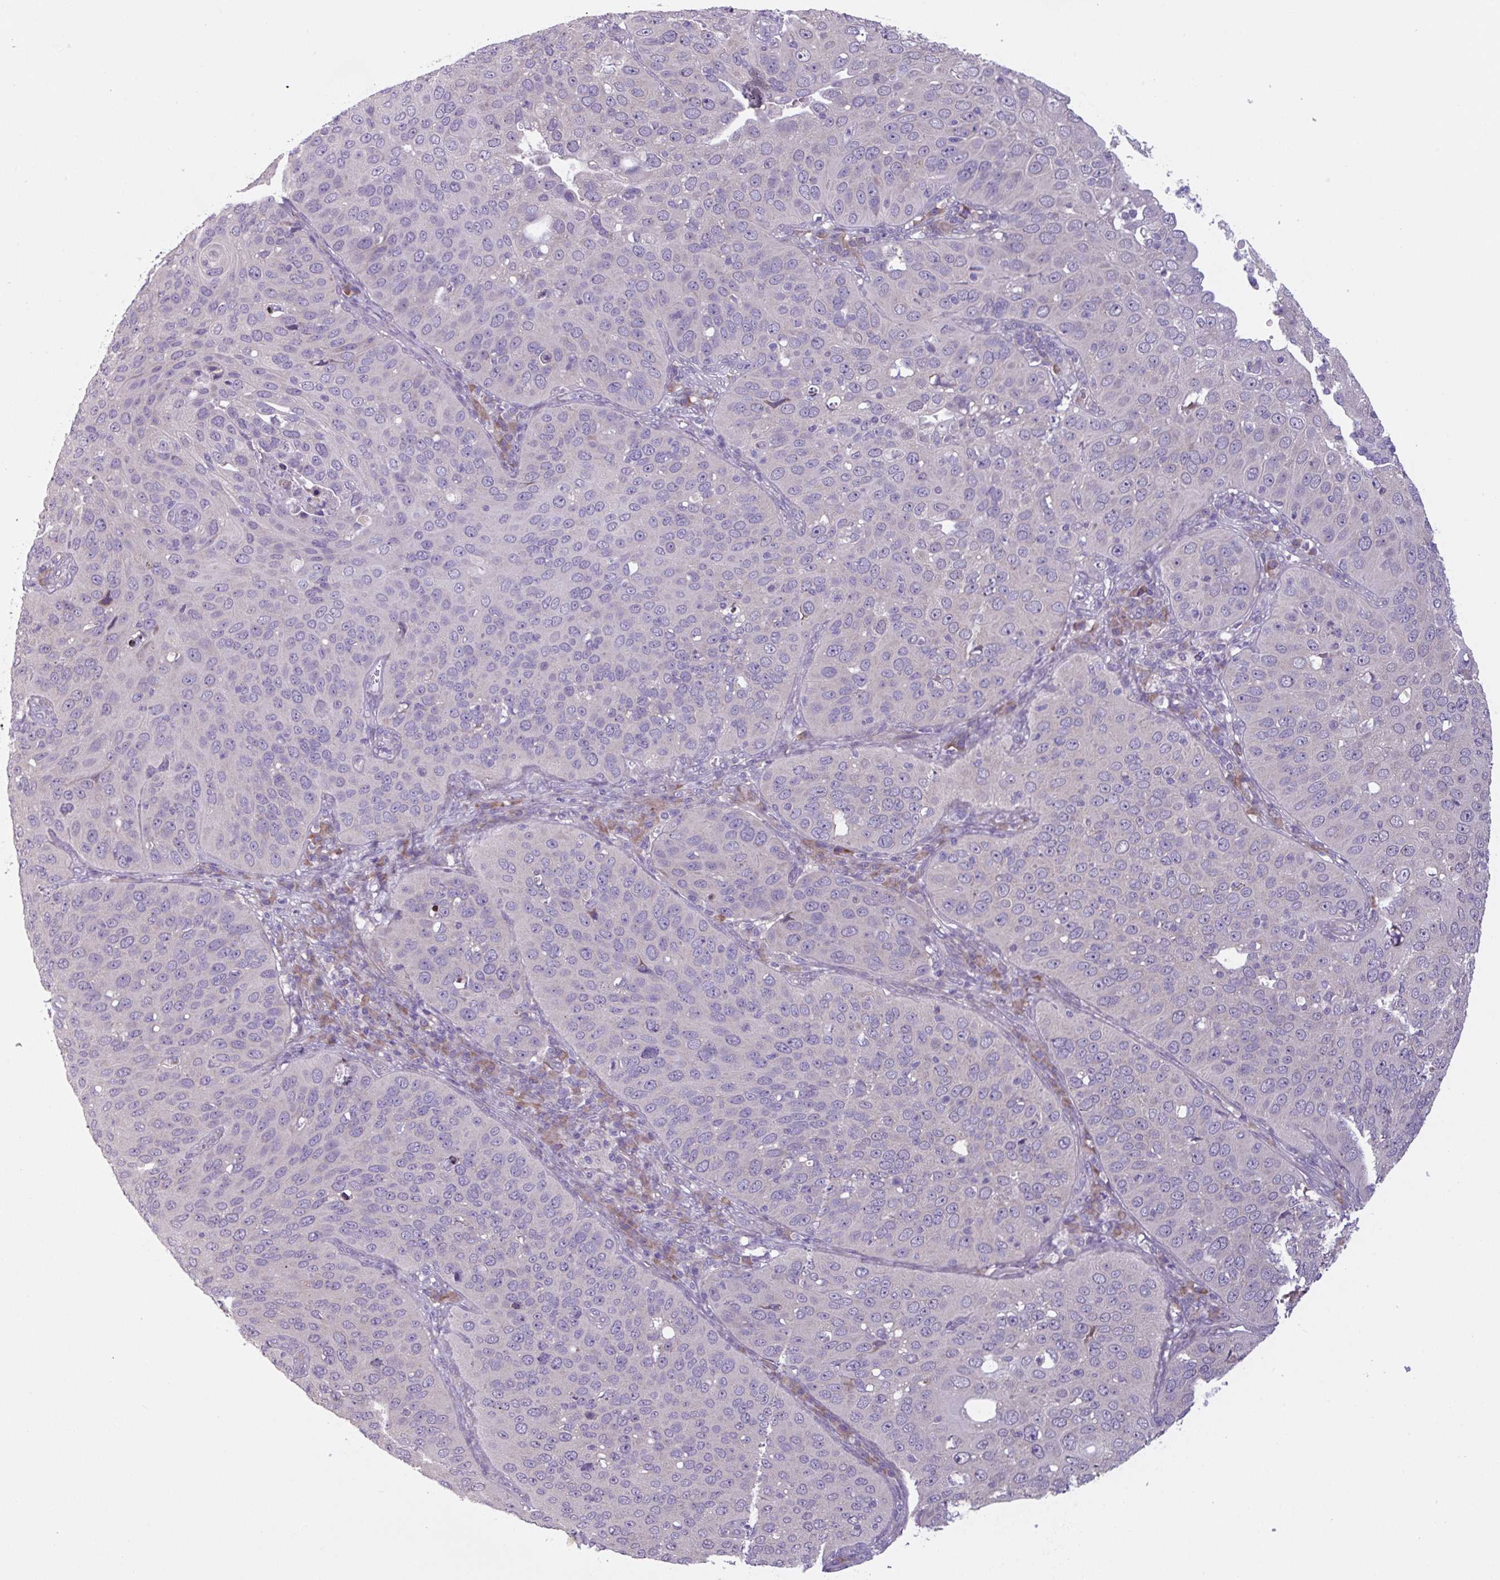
{"staining": {"intensity": "negative", "quantity": "none", "location": "none"}, "tissue": "cervical cancer", "cell_type": "Tumor cells", "image_type": "cancer", "snomed": [{"axis": "morphology", "description": "Squamous cell carcinoma, NOS"}, {"axis": "topography", "description": "Cervix"}], "caption": "Tumor cells show no significant protein staining in squamous cell carcinoma (cervical).", "gene": "C20orf27", "patient": {"sex": "female", "age": 36}}